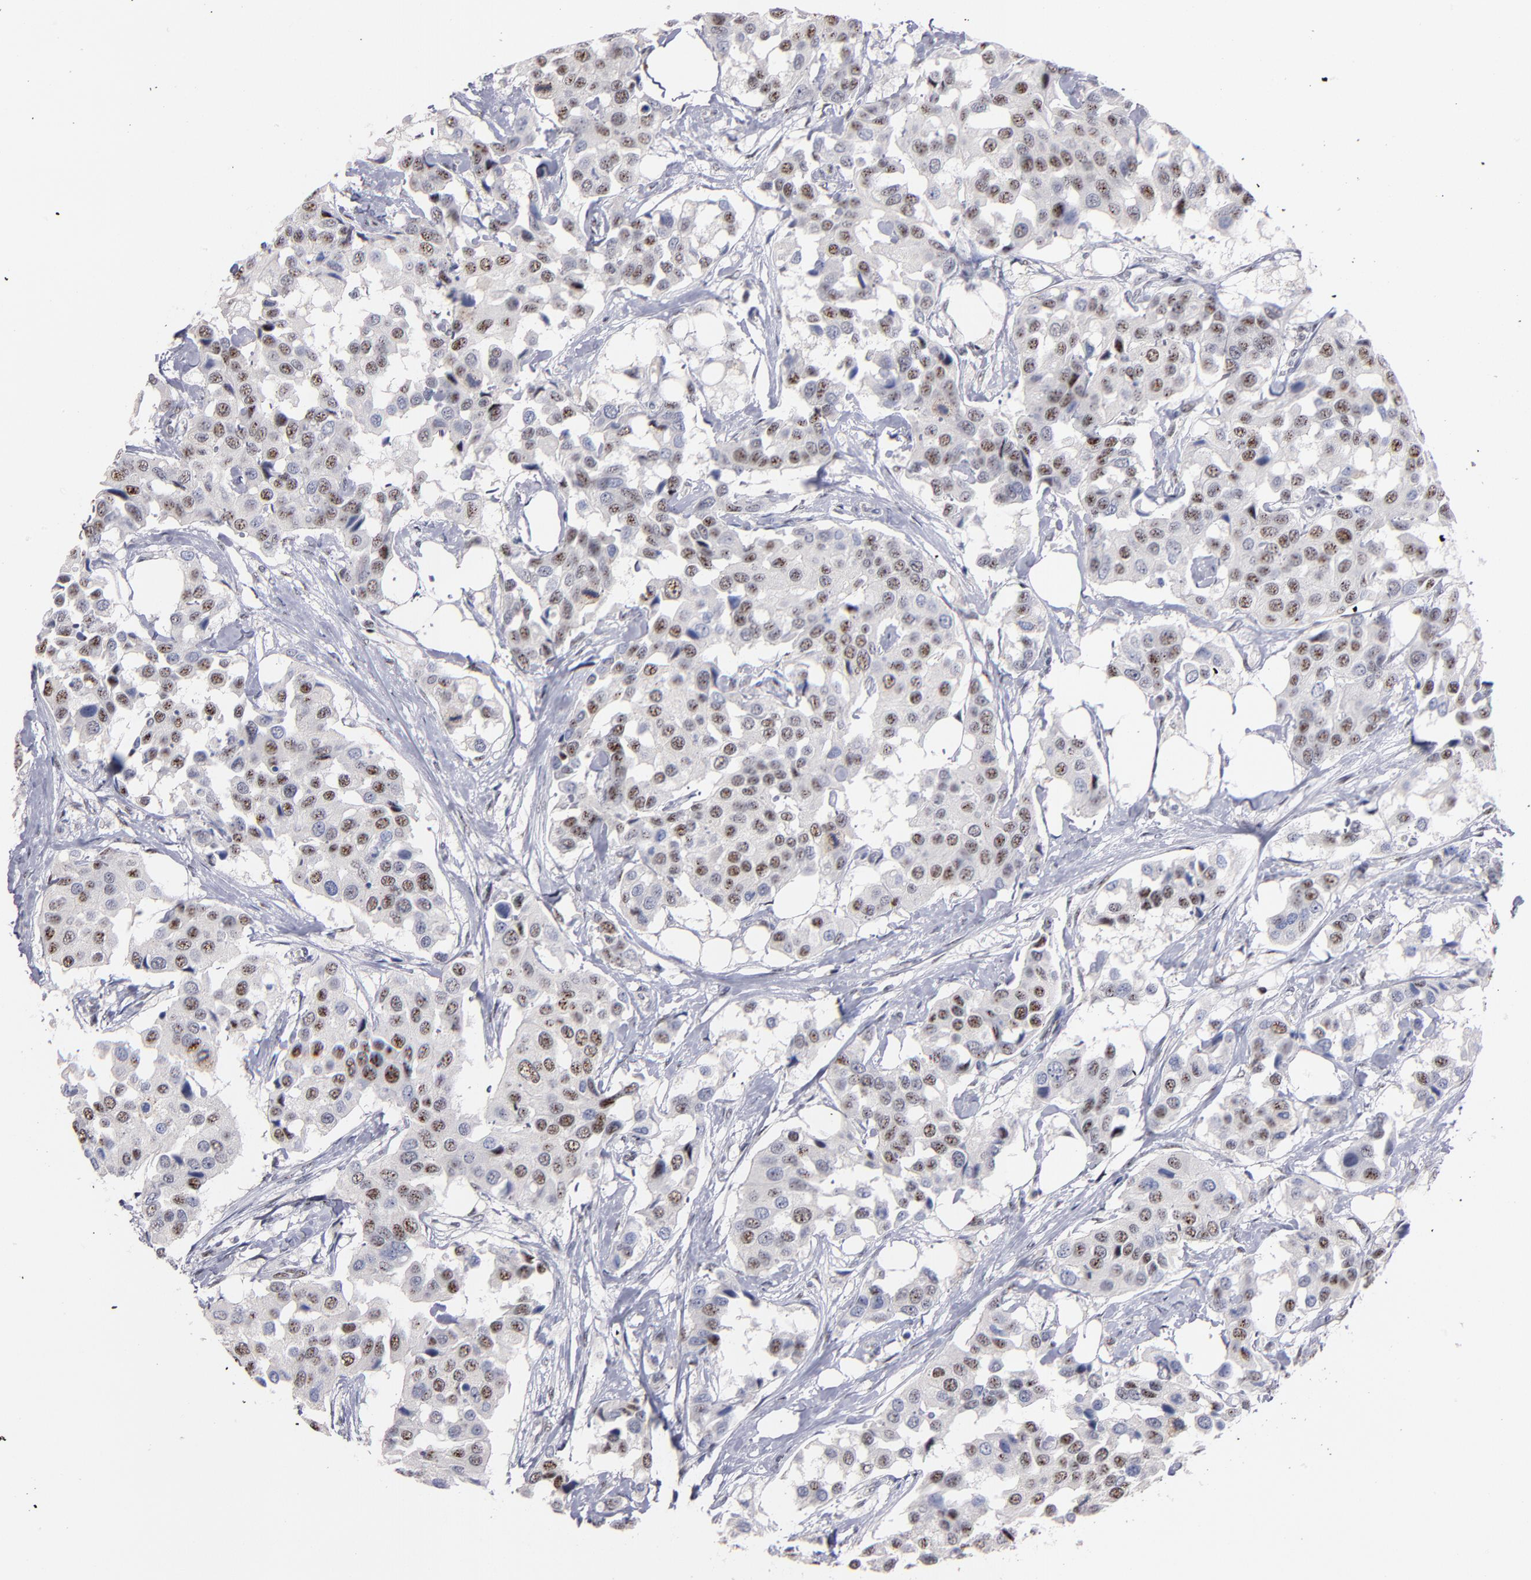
{"staining": {"intensity": "moderate", "quantity": "25%-75%", "location": "nuclear"}, "tissue": "breast cancer", "cell_type": "Tumor cells", "image_type": "cancer", "snomed": [{"axis": "morphology", "description": "Duct carcinoma"}, {"axis": "topography", "description": "Breast"}], "caption": "A high-resolution micrograph shows immunohistochemistry staining of breast intraductal carcinoma, which shows moderate nuclear expression in about 25%-75% of tumor cells. (Brightfield microscopy of DAB IHC at high magnification).", "gene": "RAF1", "patient": {"sex": "female", "age": 80}}